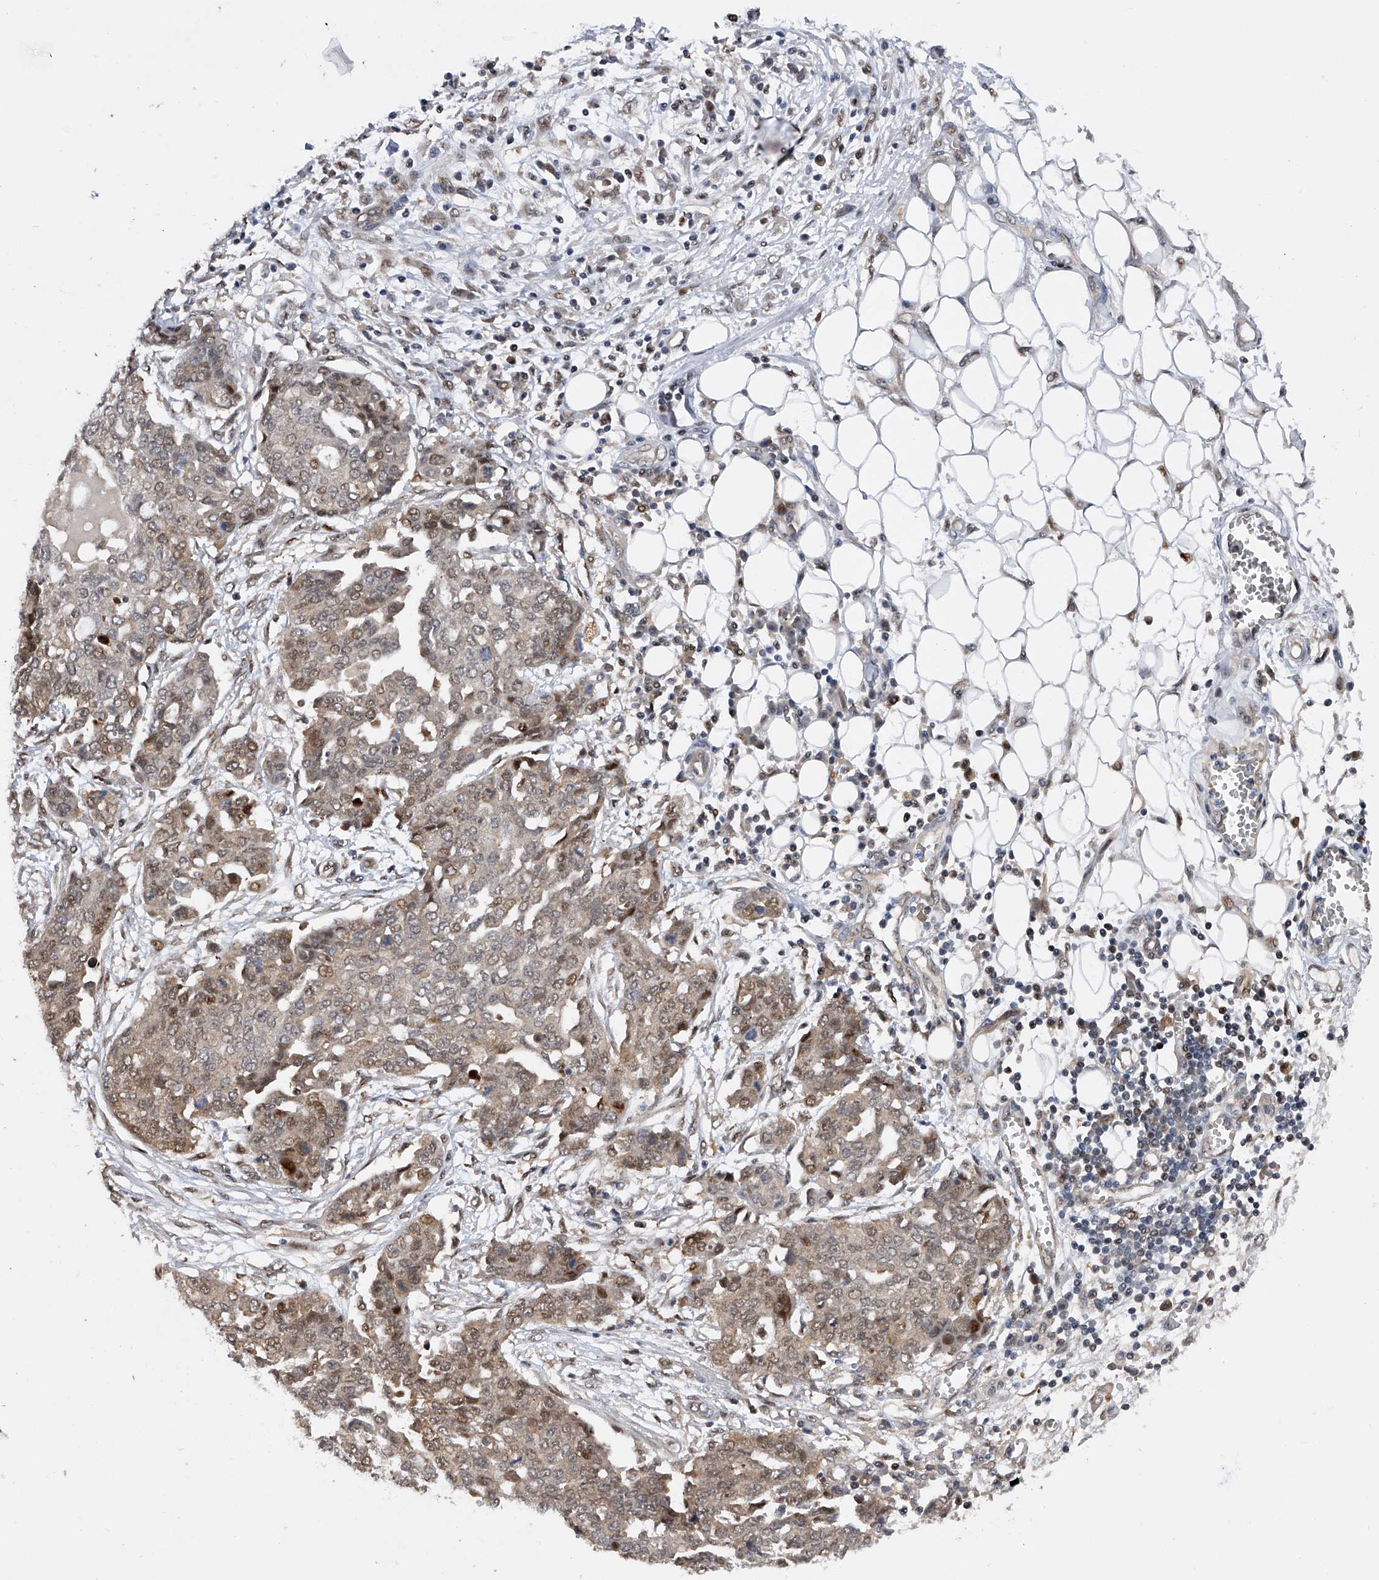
{"staining": {"intensity": "weak", "quantity": "25%-75%", "location": "cytoplasmic/membranous,nuclear"}, "tissue": "ovarian cancer", "cell_type": "Tumor cells", "image_type": "cancer", "snomed": [{"axis": "morphology", "description": "Cystadenocarcinoma, serous, NOS"}, {"axis": "topography", "description": "Soft tissue"}, {"axis": "topography", "description": "Ovary"}], "caption": "Approximately 25%-75% of tumor cells in human ovarian cancer (serous cystadenocarcinoma) display weak cytoplasmic/membranous and nuclear protein expression as visualized by brown immunohistochemical staining.", "gene": "RWDD2A", "patient": {"sex": "female", "age": 57}}